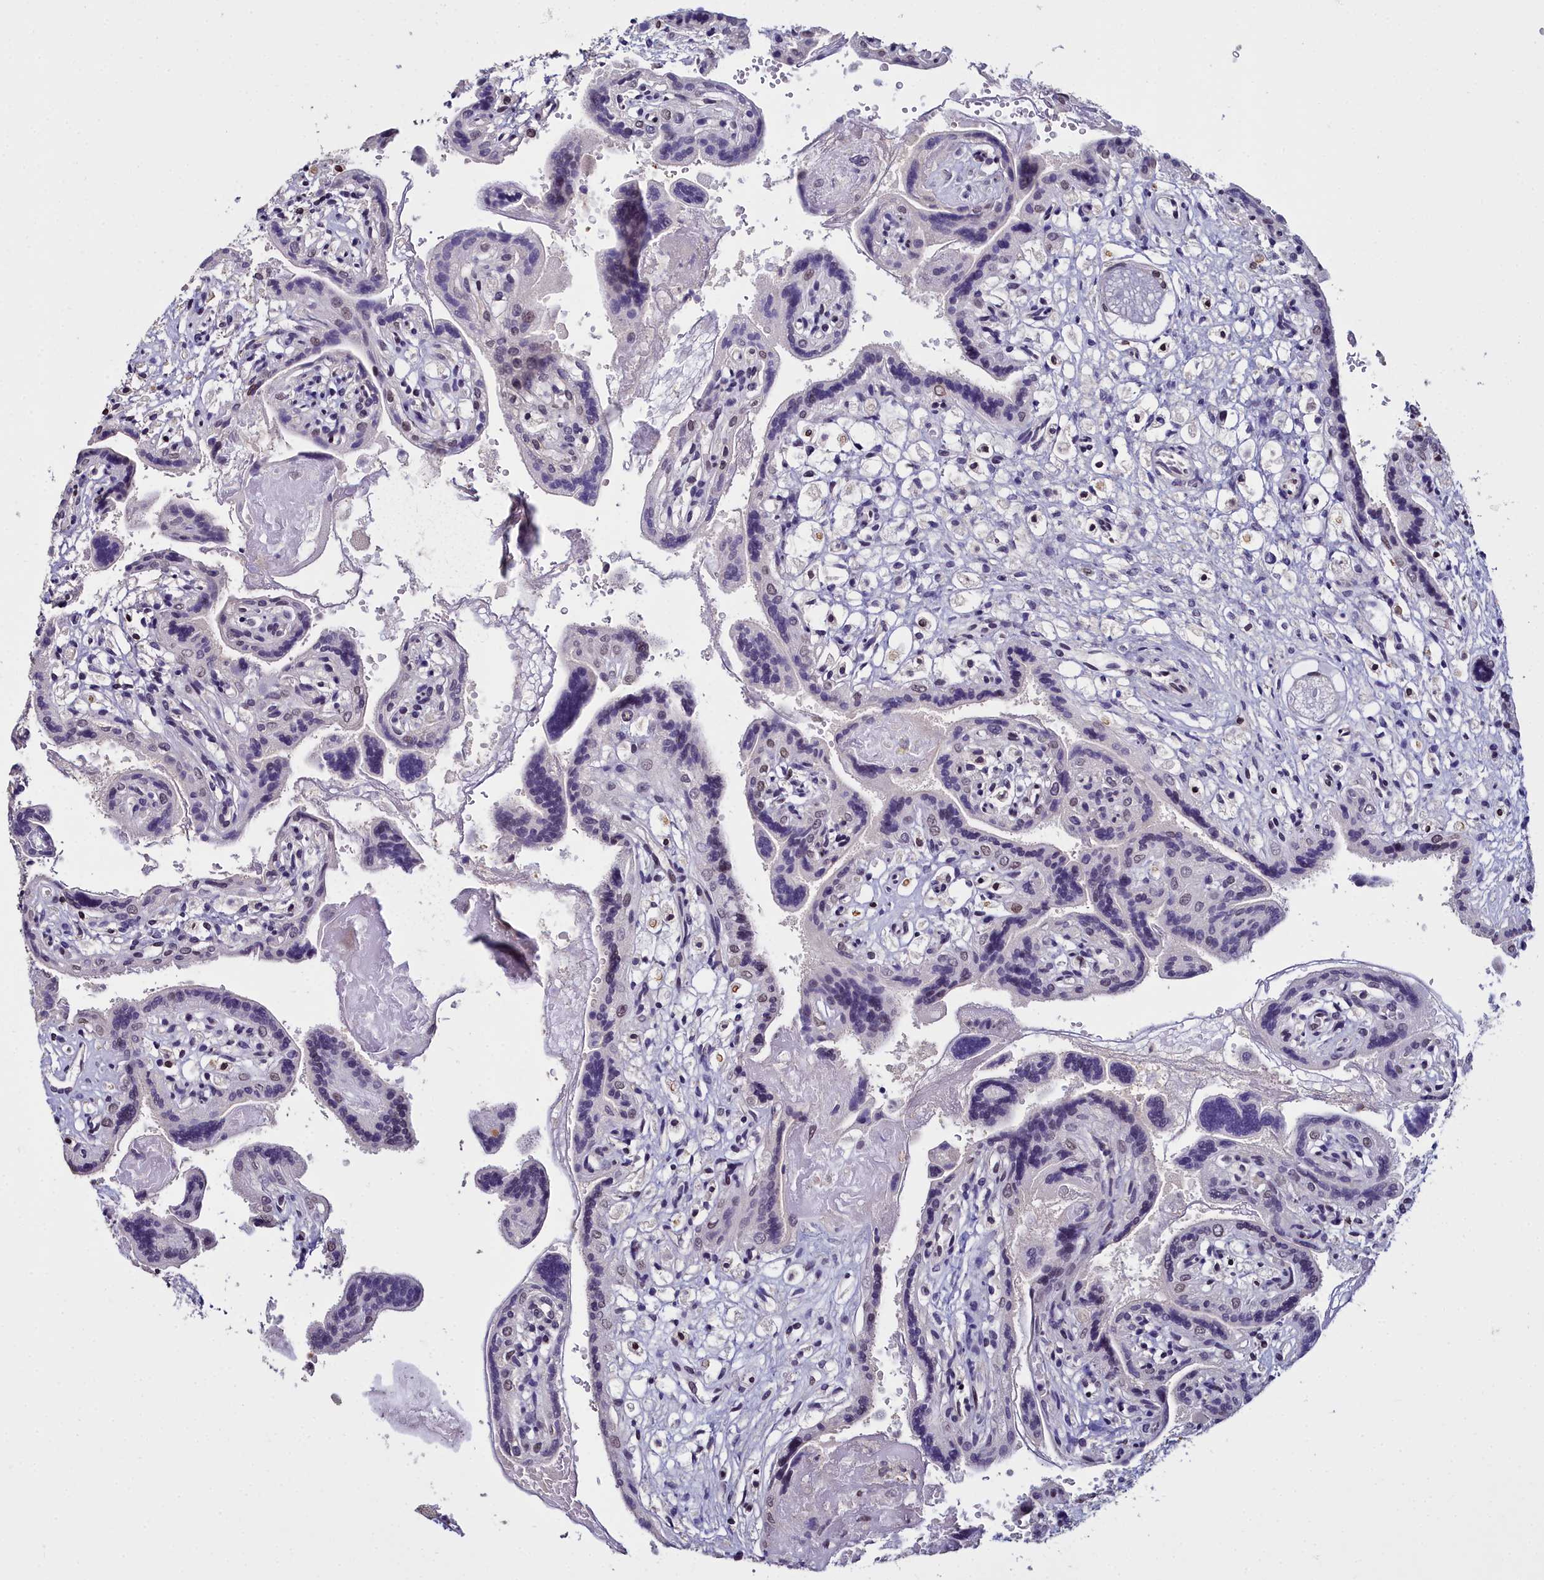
{"staining": {"intensity": "moderate", "quantity": ">75%", "location": "cytoplasmic/membranous,nuclear"}, "tissue": "placenta", "cell_type": "Decidual cells", "image_type": "normal", "snomed": [{"axis": "morphology", "description": "Normal tissue, NOS"}, {"axis": "topography", "description": "Placenta"}], "caption": "About >75% of decidual cells in benign human placenta show moderate cytoplasmic/membranous,nuclear protein staining as visualized by brown immunohistochemical staining.", "gene": "CCDC97", "patient": {"sex": "female", "age": 37}}